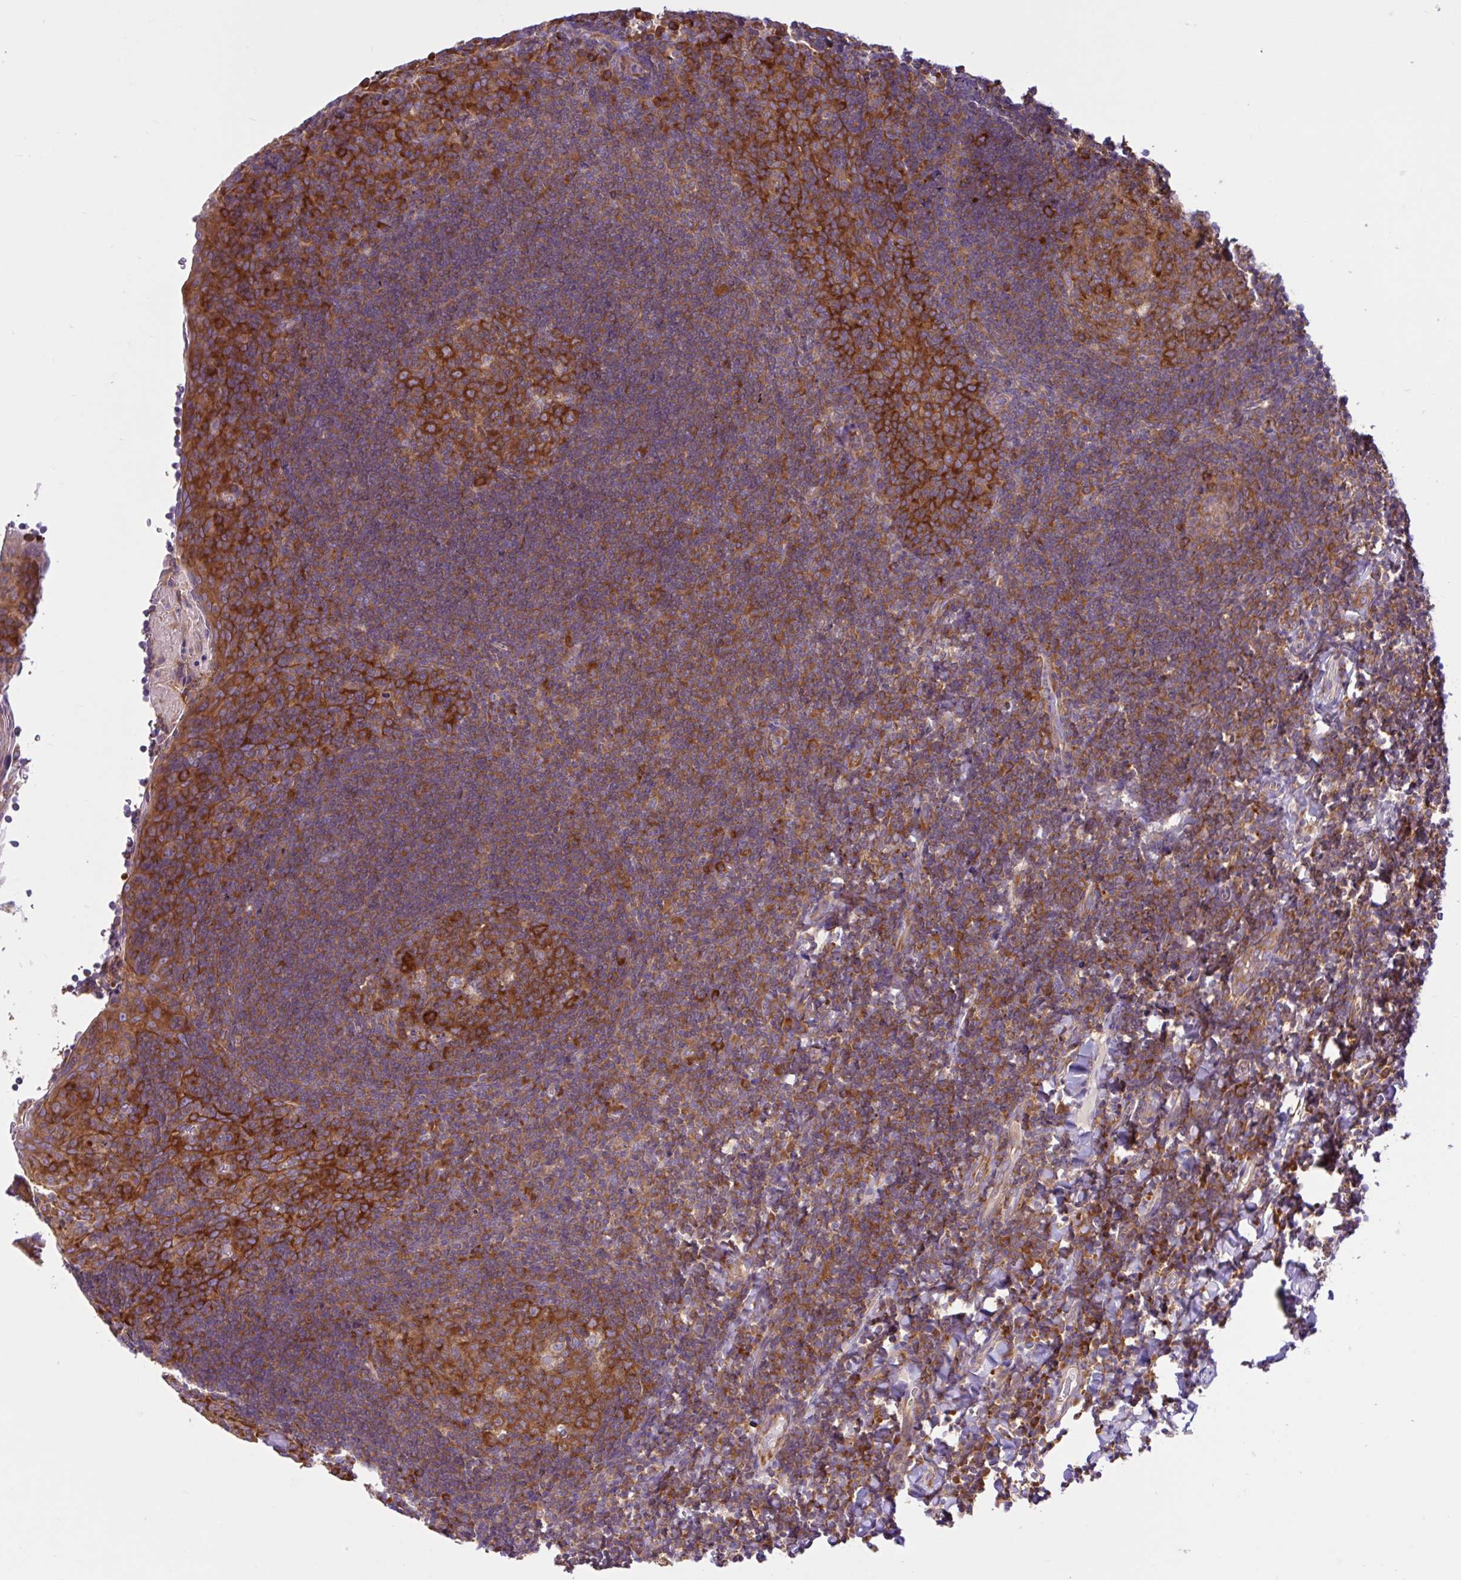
{"staining": {"intensity": "strong", "quantity": "25%-75%", "location": "cytoplasmic/membranous"}, "tissue": "tonsil", "cell_type": "Germinal center cells", "image_type": "normal", "snomed": [{"axis": "morphology", "description": "Normal tissue, NOS"}, {"axis": "topography", "description": "Tonsil"}], "caption": "High-magnification brightfield microscopy of unremarkable tonsil stained with DAB (brown) and counterstained with hematoxylin (blue). germinal center cells exhibit strong cytoplasmic/membranous expression is identified in about25%-75% of cells.", "gene": "LARS1", "patient": {"sex": "male", "age": 17}}